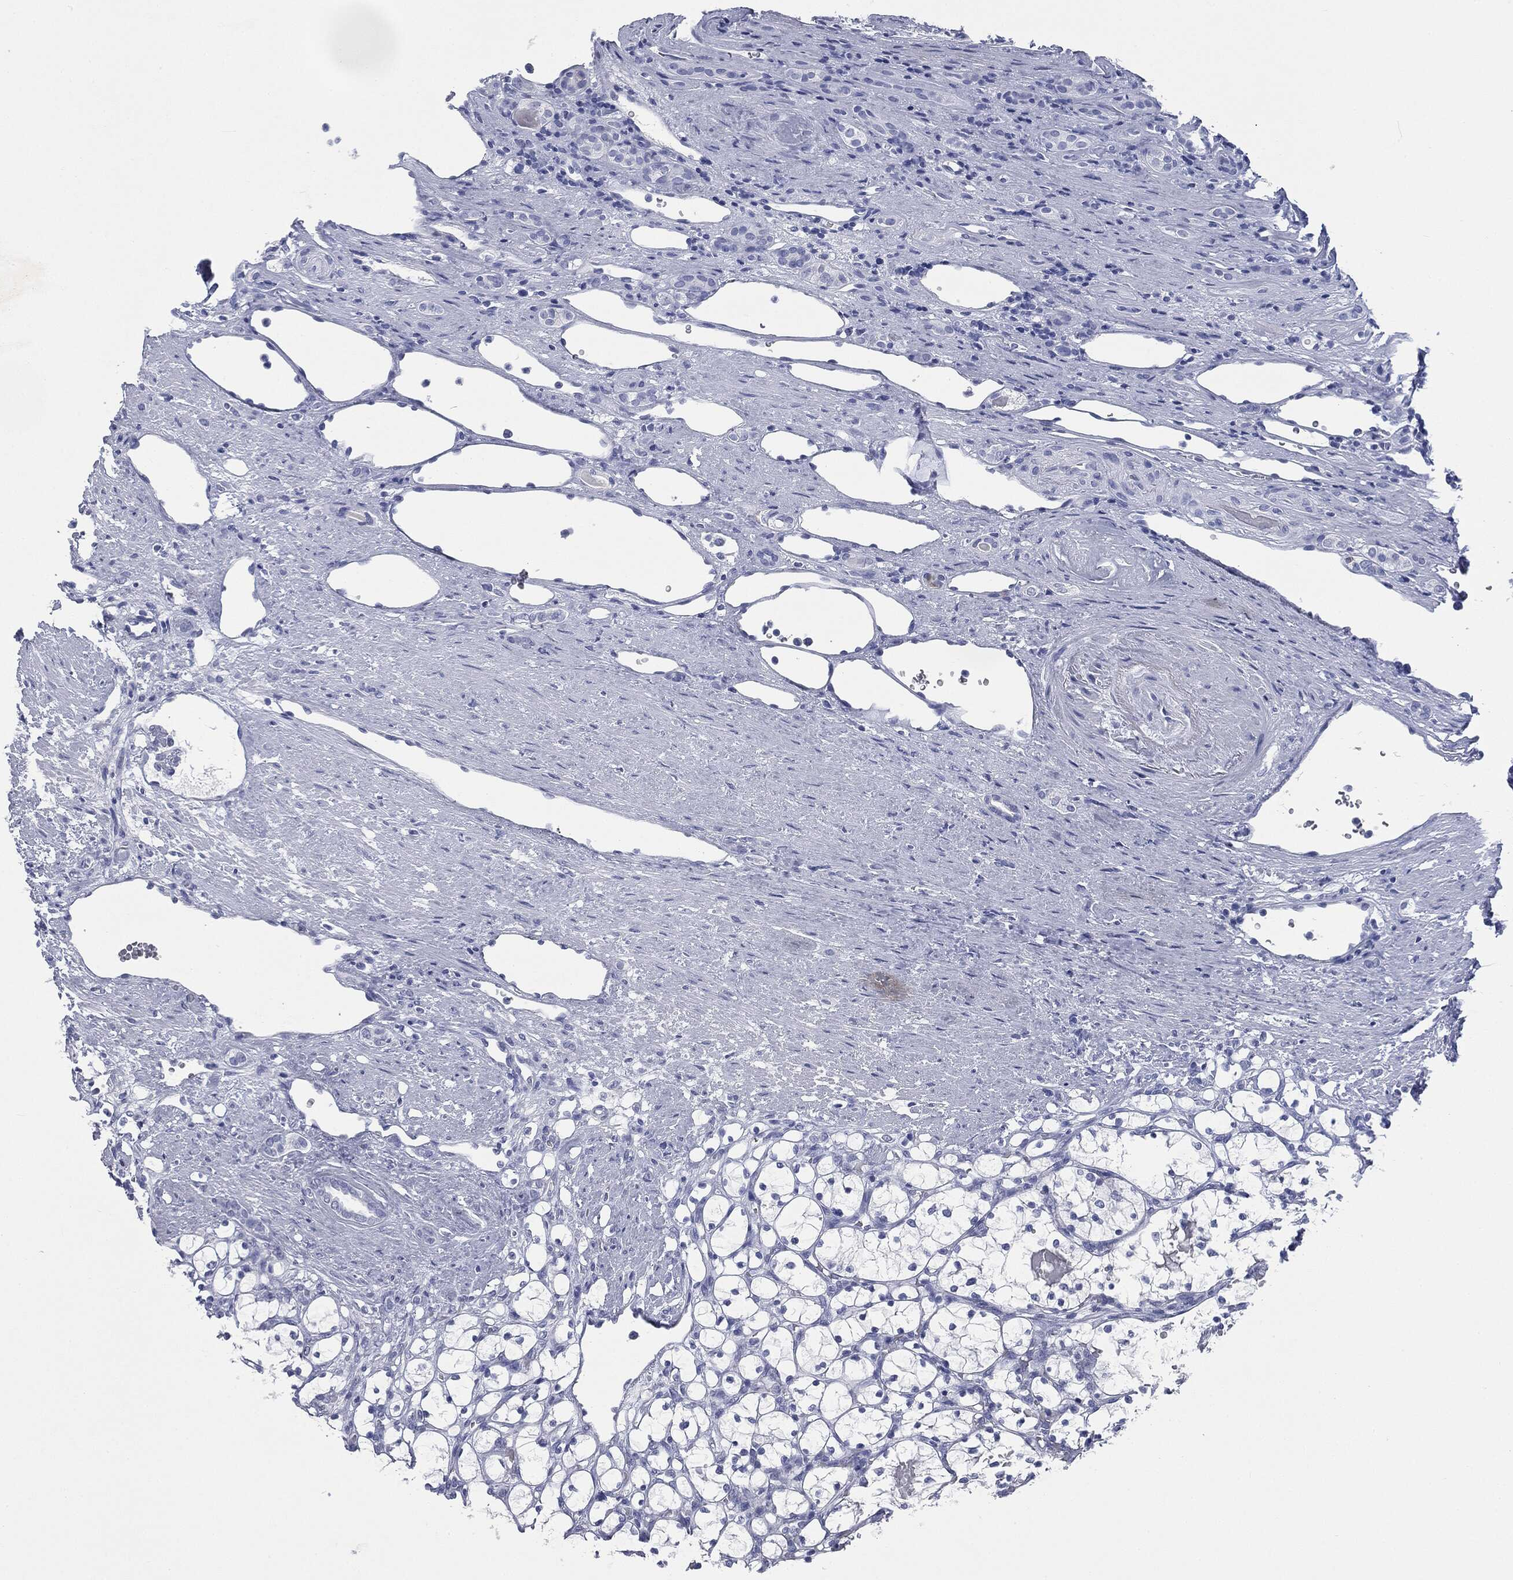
{"staining": {"intensity": "negative", "quantity": "none", "location": "none"}, "tissue": "renal cancer", "cell_type": "Tumor cells", "image_type": "cancer", "snomed": [{"axis": "morphology", "description": "Adenocarcinoma, NOS"}, {"axis": "topography", "description": "Kidney"}], "caption": "Image shows no protein staining in tumor cells of renal cancer tissue.", "gene": "ATP2A1", "patient": {"sex": "female", "age": 69}}